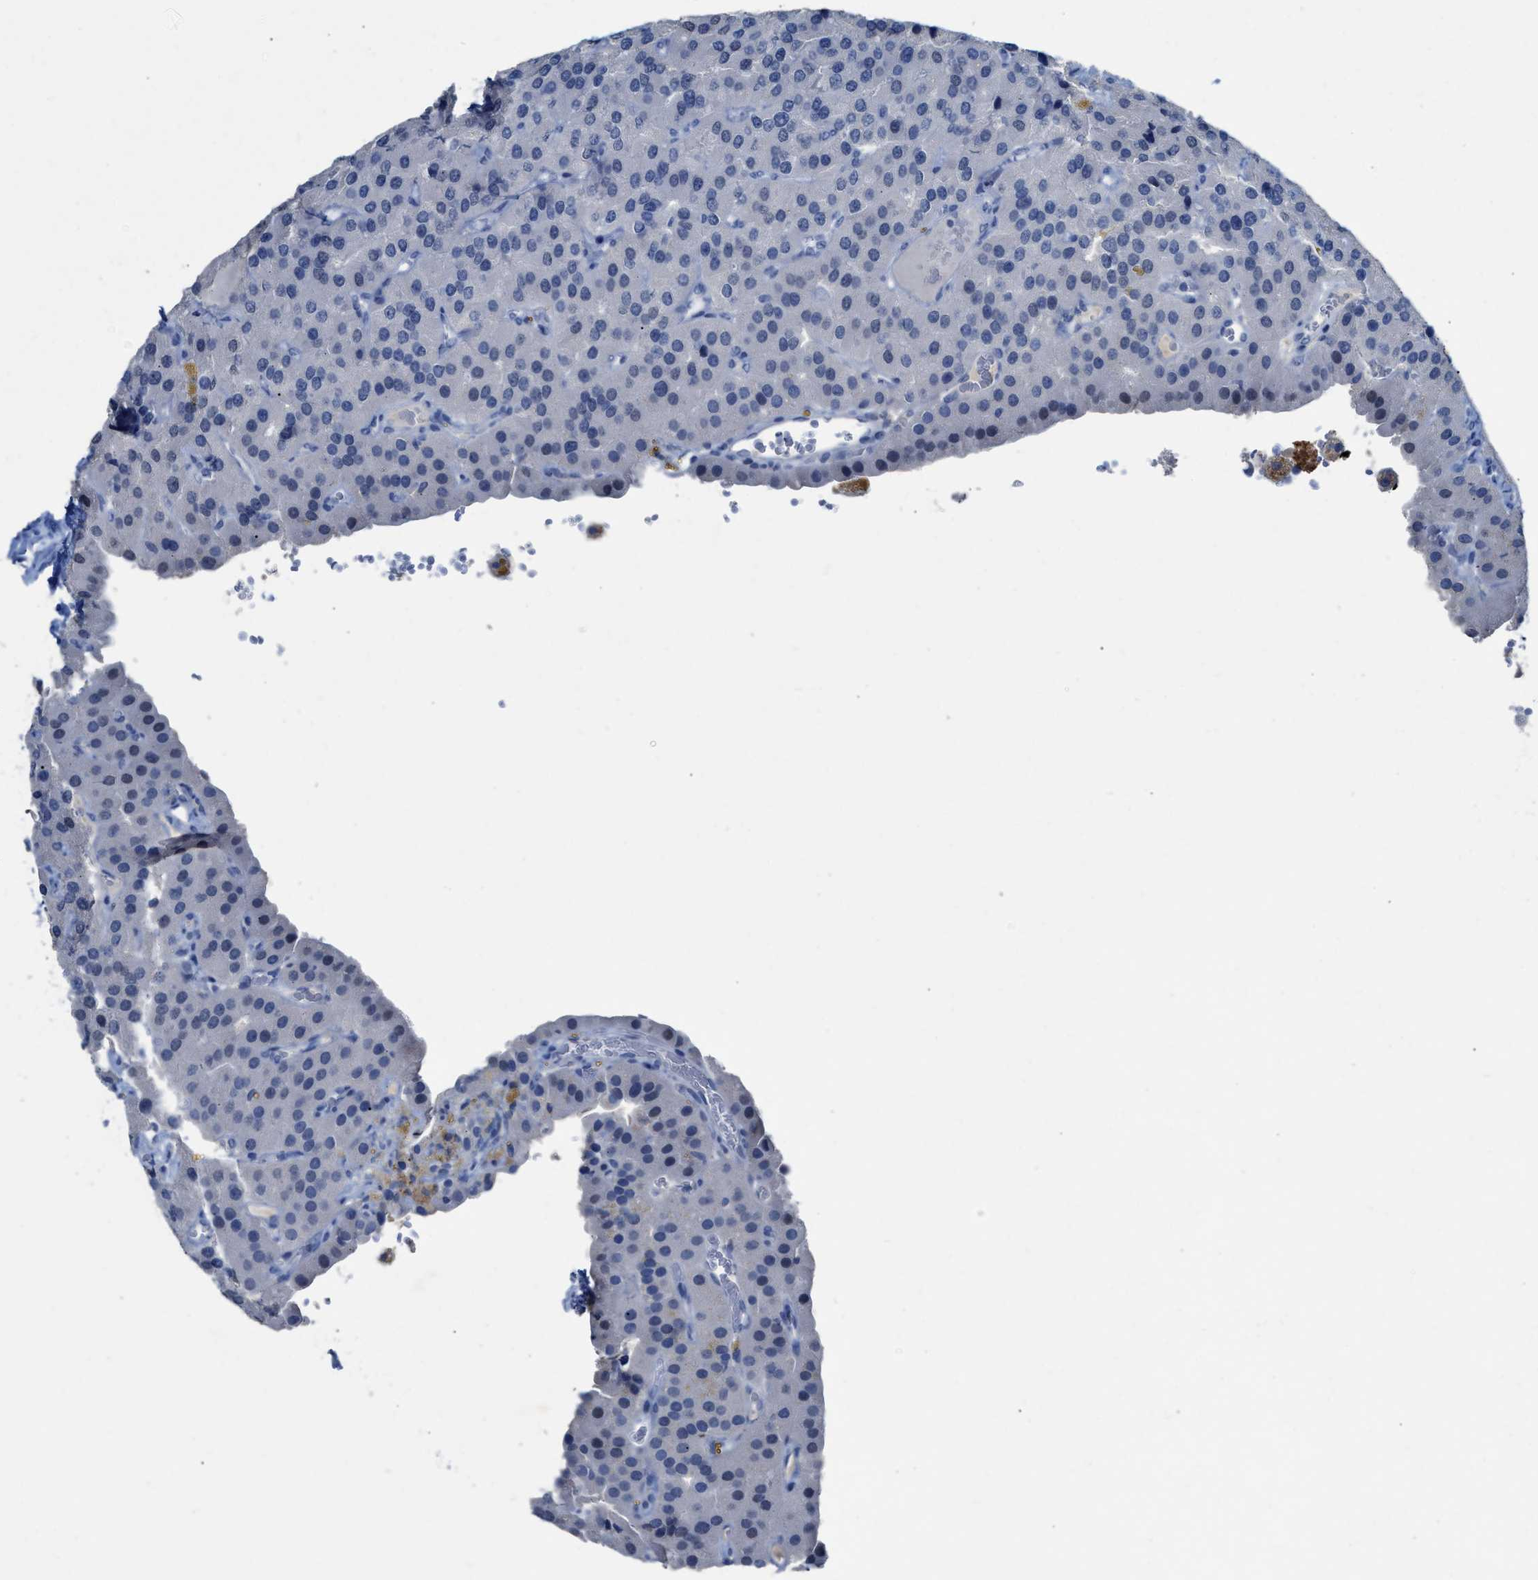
{"staining": {"intensity": "negative", "quantity": "none", "location": "none"}, "tissue": "parathyroid gland", "cell_type": "Glandular cells", "image_type": "normal", "snomed": [{"axis": "morphology", "description": "Normal tissue, NOS"}, {"axis": "morphology", "description": "Adenoma, NOS"}, {"axis": "topography", "description": "Parathyroid gland"}], "caption": "Glandular cells are negative for protein expression in unremarkable human parathyroid gland. The staining was performed using DAB to visualize the protein expression in brown, while the nuclei were stained in blue with hematoxylin (Magnification: 20x).", "gene": "CEACAM5", "patient": {"sex": "female", "age": 86}}